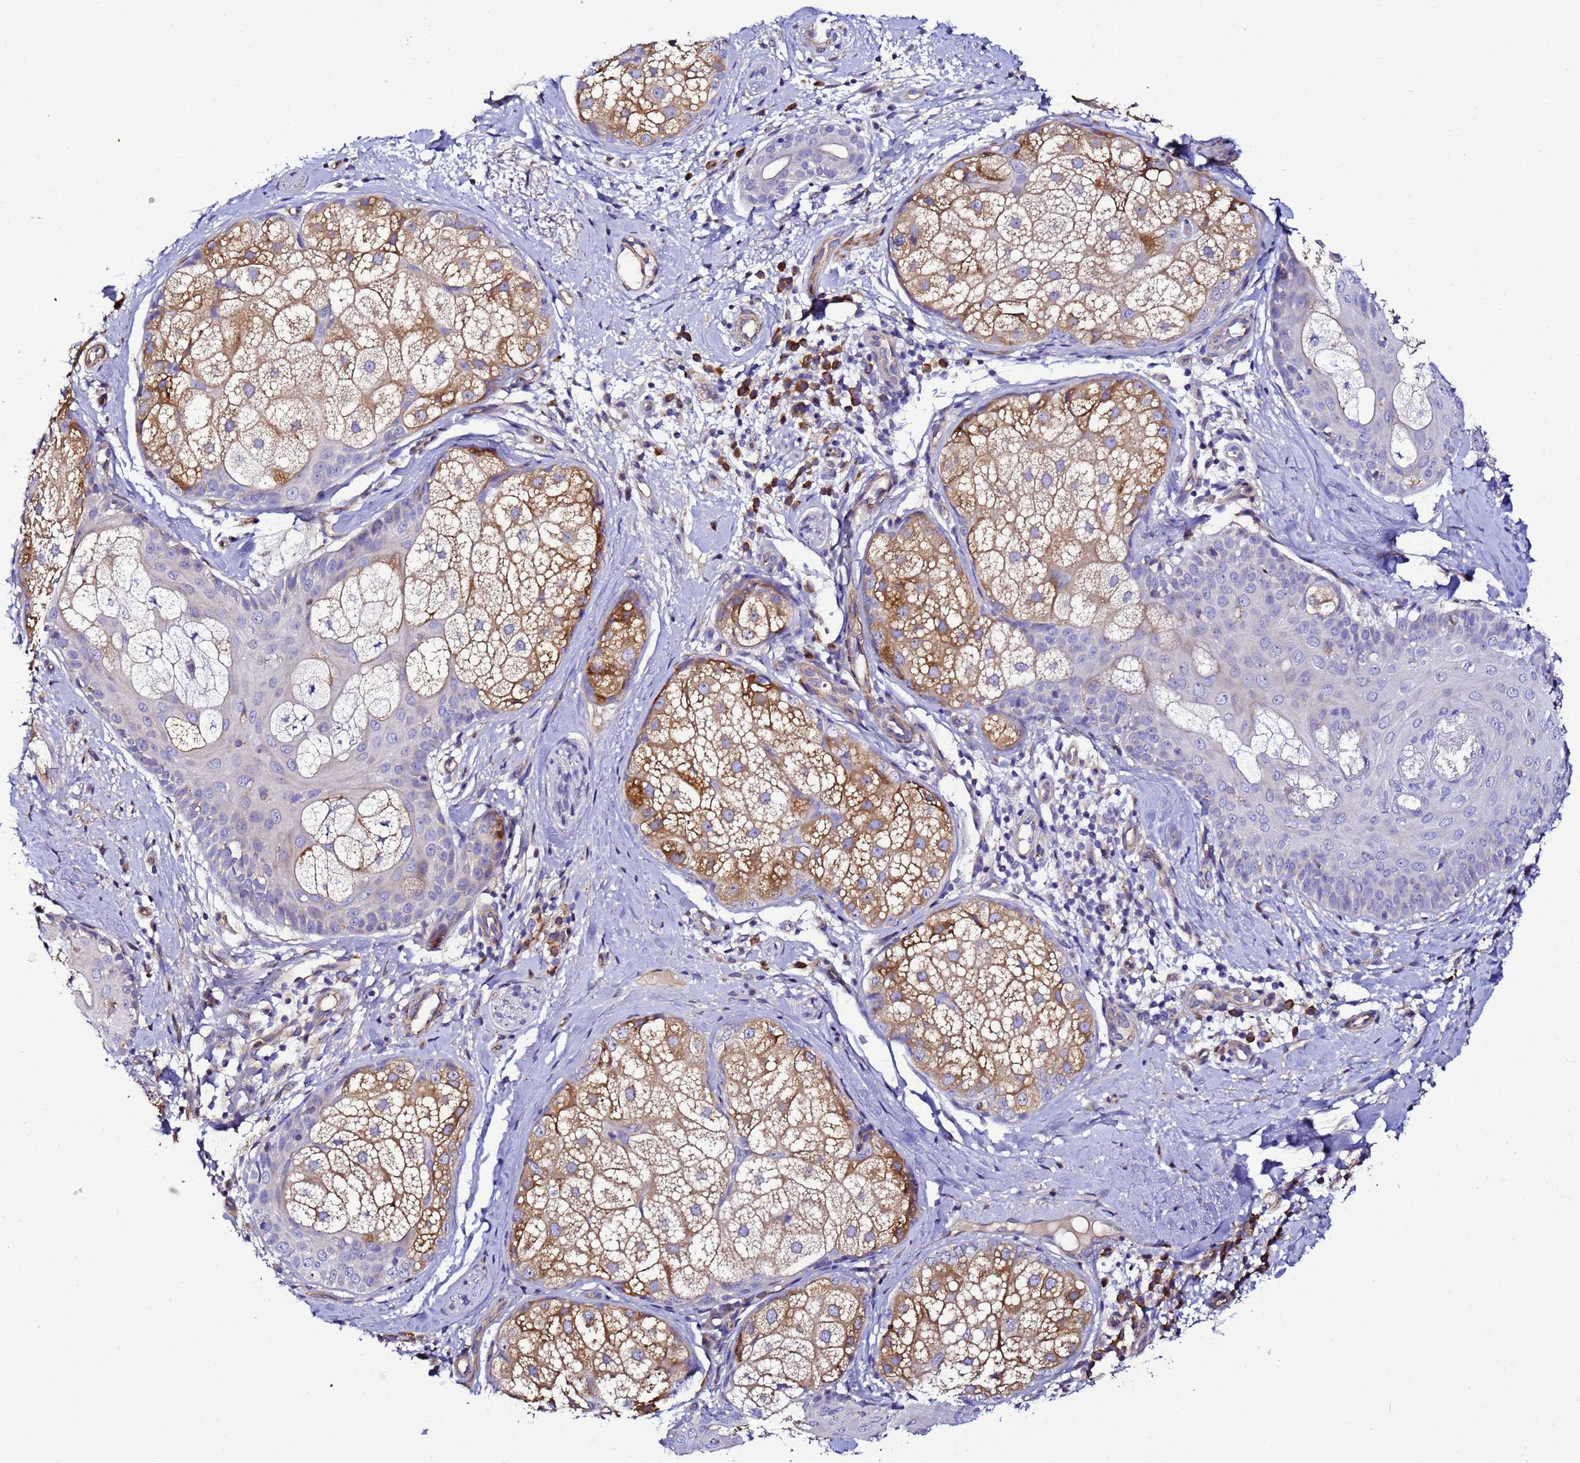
{"staining": {"intensity": "weak", "quantity": ">75%", "location": "cytoplasmic/membranous"}, "tissue": "skin", "cell_type": "Fibroblasts", "image_type": "normal", "snomed": [{"axis": "morphology", "description": "Normal tissue, NOS"}, {"axis": "topography", "description": "Skin"}], "caption": "High-power microscopy captured an immunohistochemistry (IHC) histopathology image of normal skin, revealing weak cytoplasmic/membranous positivity in about >75% of fibroblasts.", "gene": "JRKL", "patient": {"sex": "male", "age": 57}}